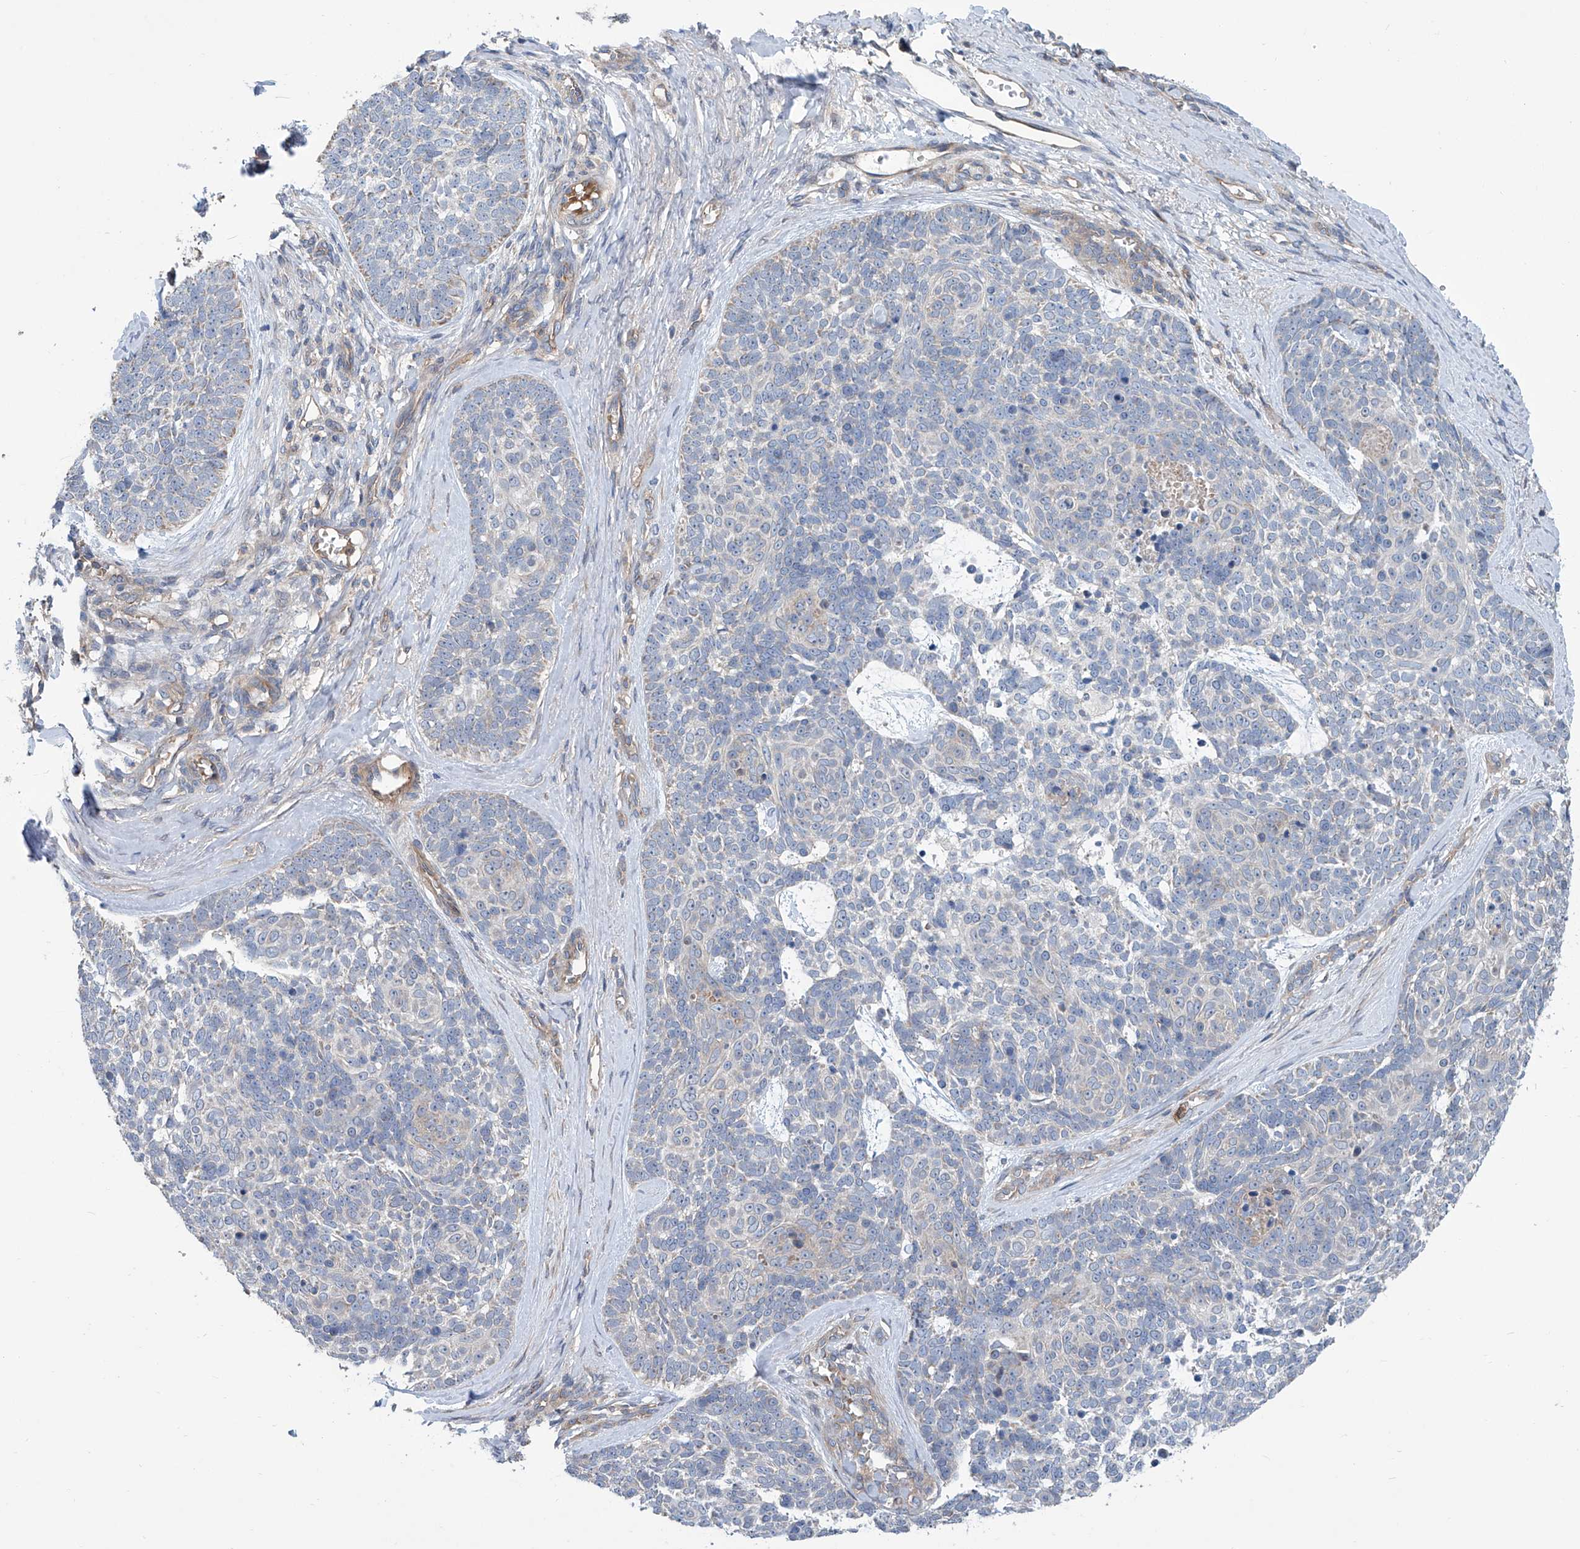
{"staining": {"intensity": "negative", "quantity": "none", "location": "none"}, "tissue": "skin cancer", "cell_type": "Tumor cells", "image_type": "cancer", "snomed": [{"axis": "morphology", "description": "Basal cell carcinoma"}, {"axis": "topography", "description": "Skin"}], "caption": "Immunohistochemistry of skin cancer demonstrates no positivity in tumor cells.", "gene": "EIF2D", "patient": {"sex": "female", "age": 81}}